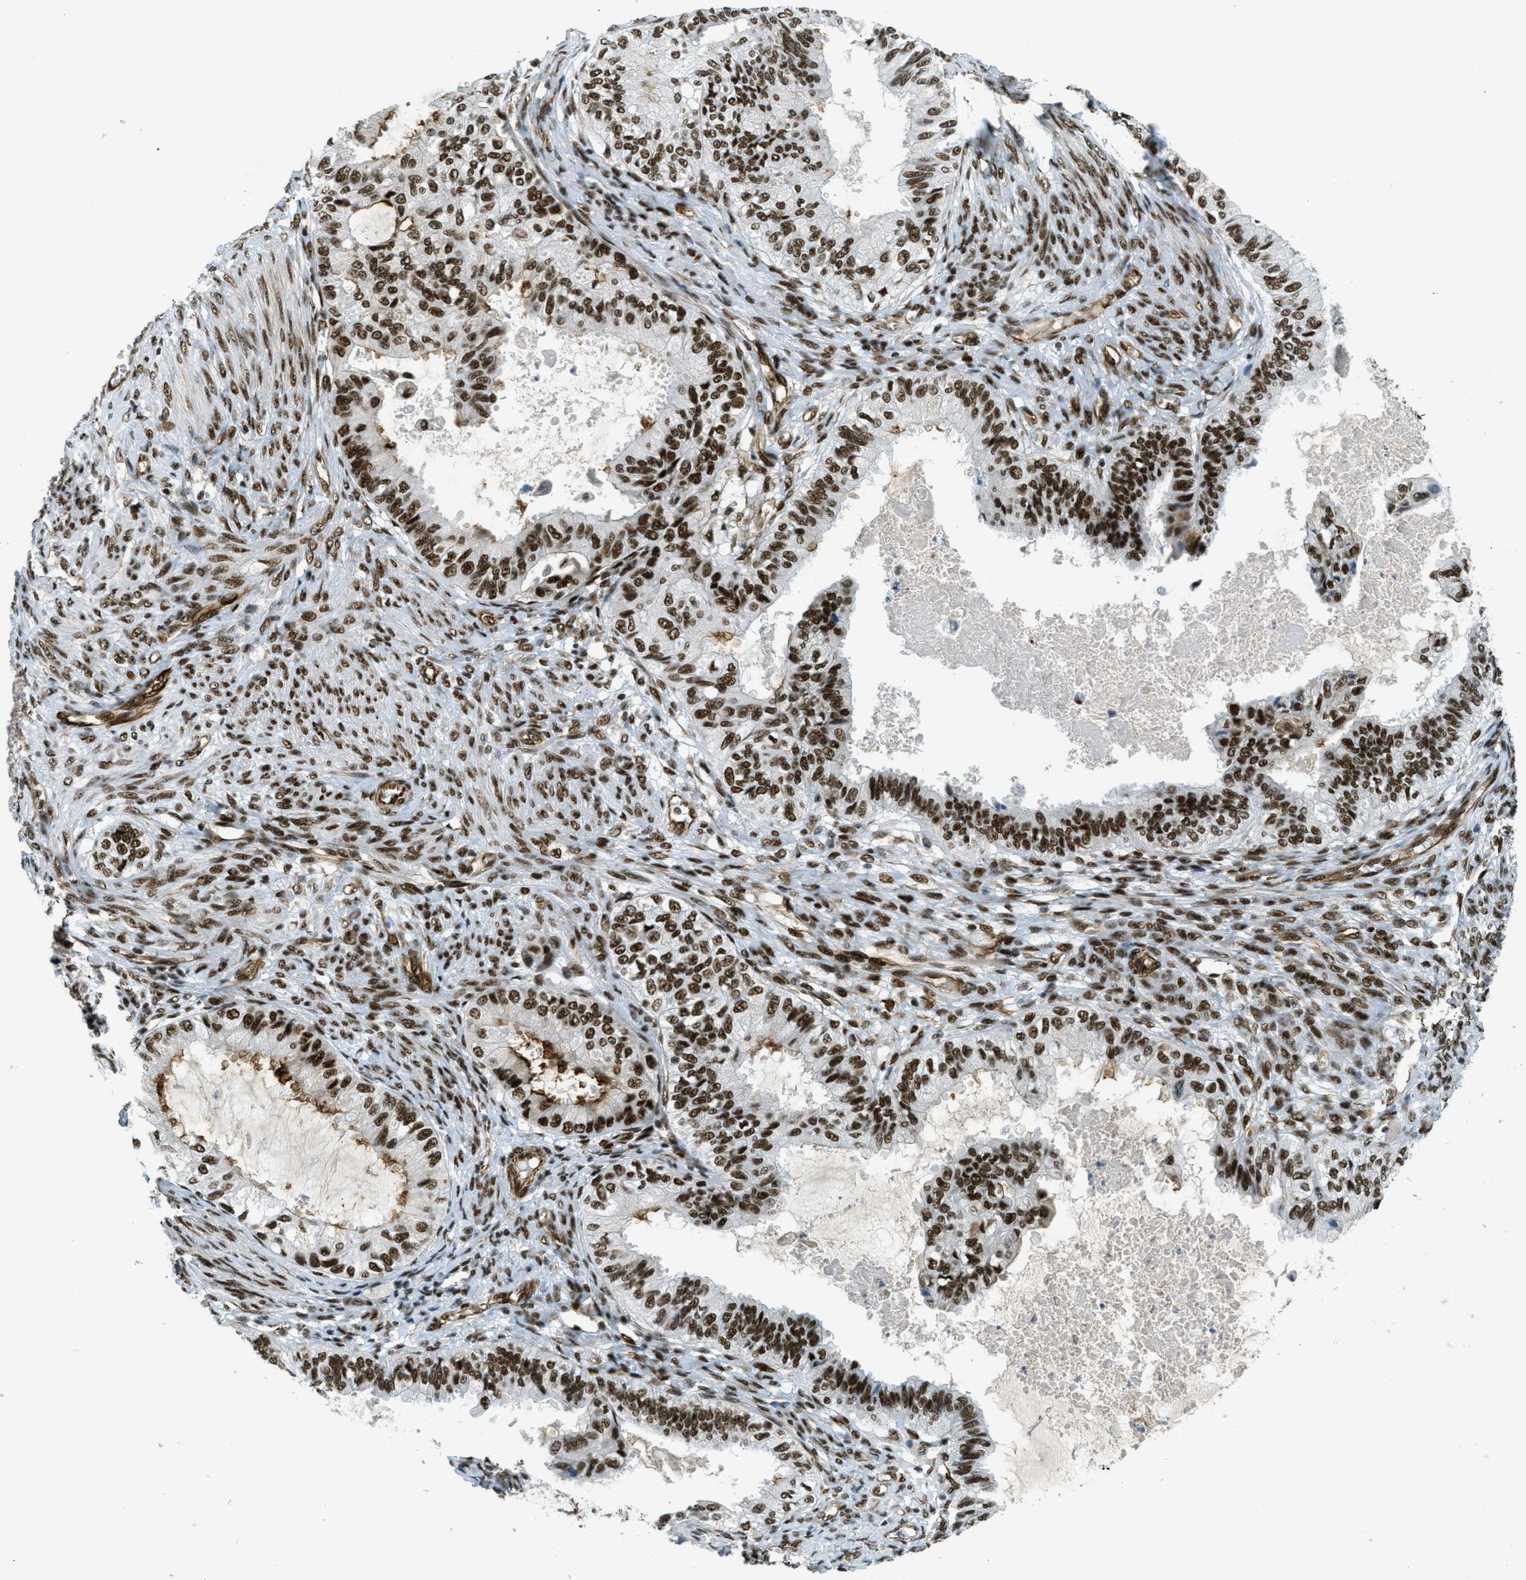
{"staining": {"intensity": "strong", "quantity": ">75%", "location": "nuclear"}, "tissue": "cervical cancer", "cell_type": "Tumor cells", "image_type": "cancer", "snomed": [{"axis": "morphology", "description": "Normal tissue, NOS"}, {"axis": "morphology", "description": "Adenocarcinoma, NOS"}, {"axis": "topography", "description": "Cervix"}, {"axis": "topography", "description": "Endometrium"}], "caption": "DAB (3,3'-diaminobenzidine) immunohistochemical staining of cervical cancer shows strong nuclear protein staining in about >75% of tumor cells.", "gene": "ZFR", "patient": {"sex": "female", "age": 86}}